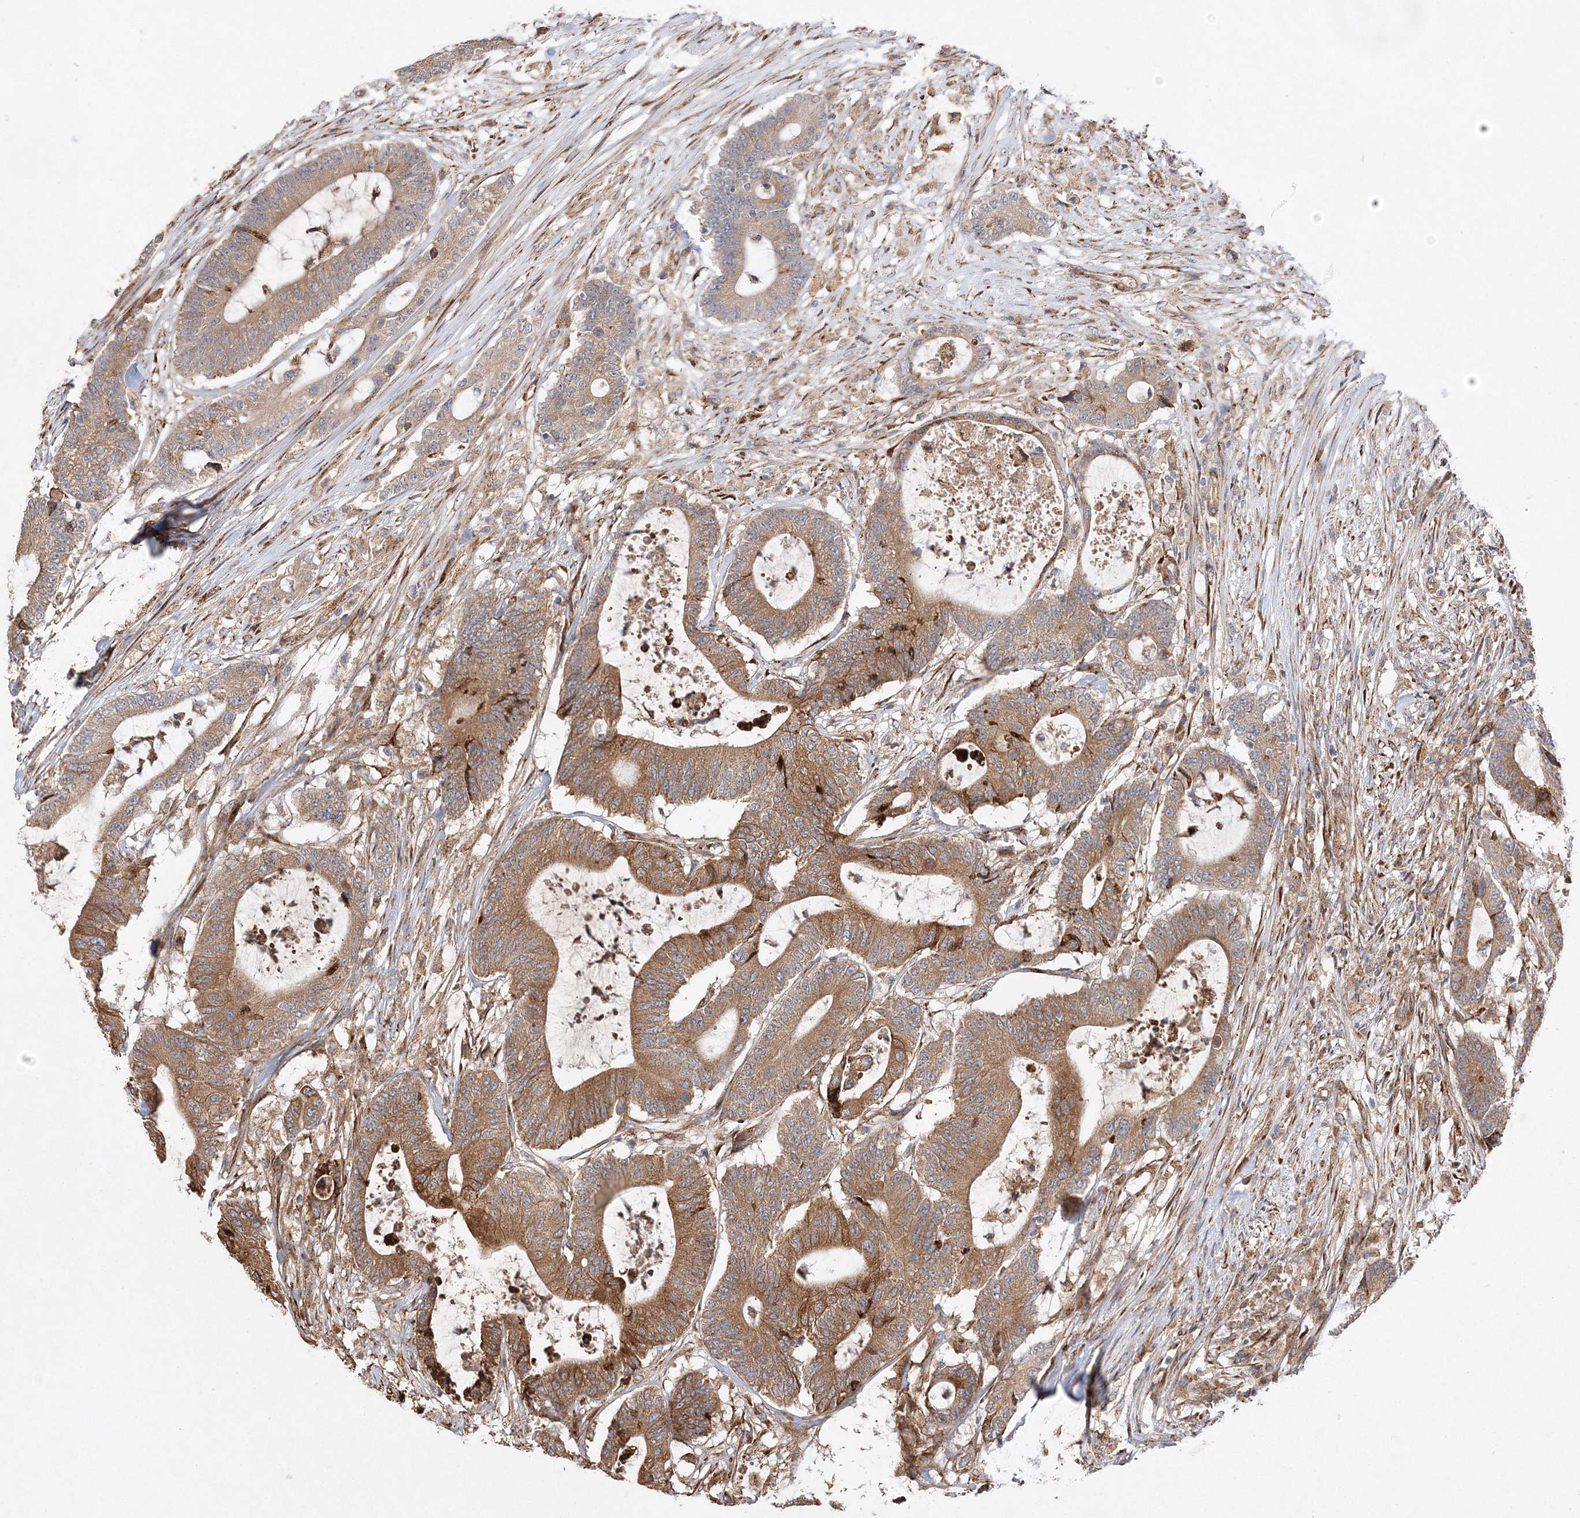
{"staining": {"intensity": "moderate", "quantity": ">75%", "location": "cytoplasmic/membranous"}, "tissue": "colorectal cancer", "cell_type": "Tumor cells", "image_type": "cancer", "snomed": [{"axis": "morphology", "description": "Adenocarcinoma, NOS"}, {"axis": "topography", "description": "Colon"}], "caption": "This photomicrograph displays immunohistochemistry (IHC) staining of colorectal cancer (adenocarcinoma), with medium moderate cytoplasmic/membranous positivity in approximately >75% of tumor cells.", "gene": "ZFYVE16", "patient": {"sex": "female", "age": 84}}